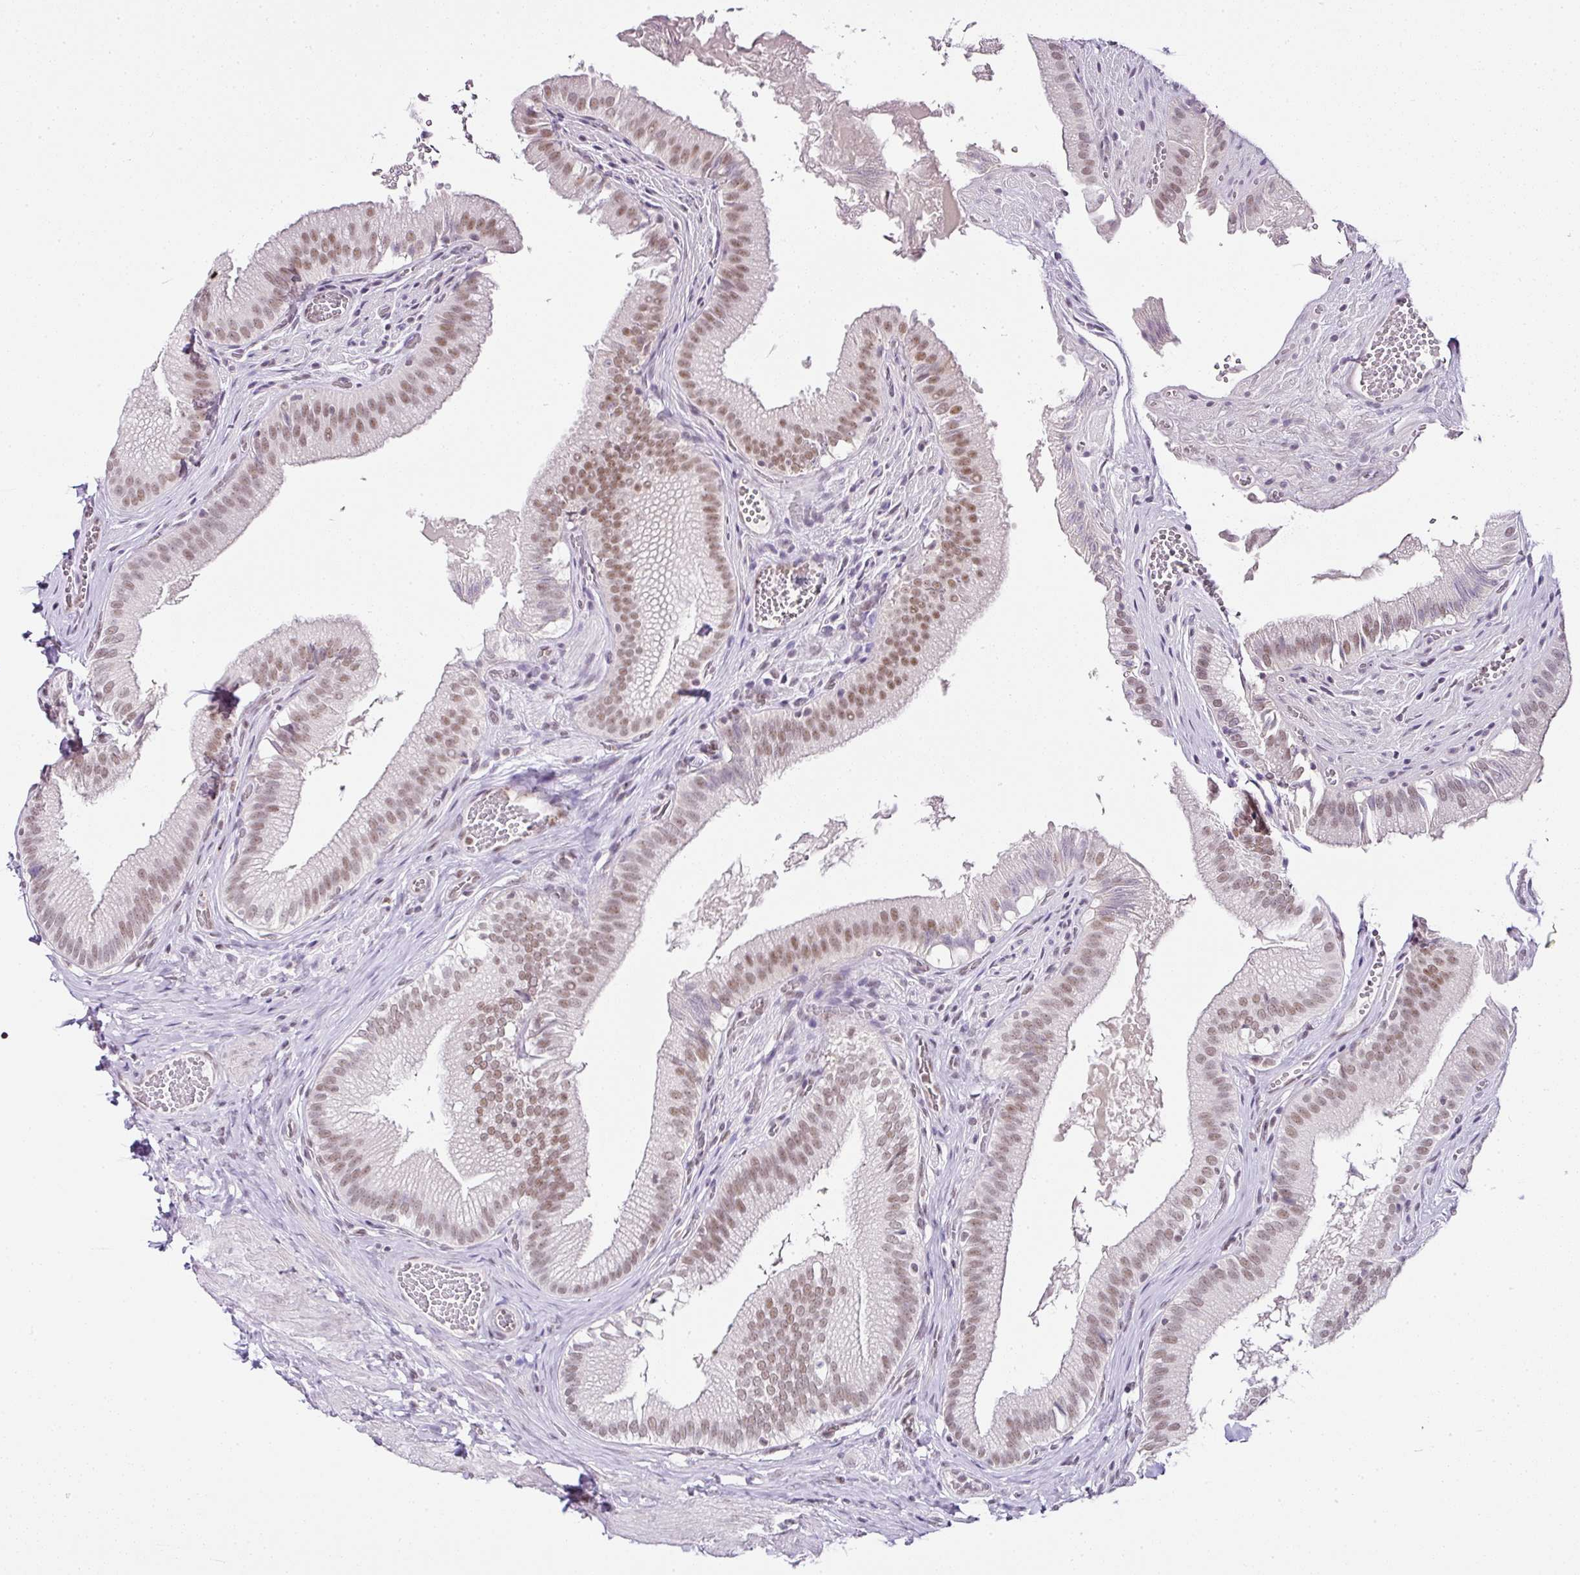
{"staining": {"intensity": "moderate", "quantity": ">75%", "location": "nuclear"}, "tissue": "gallbladder", "cell_type": "Glandular cells", "image_type": "normal", "snomed": [{"axis": "morphology", "description": "Normal tissue, NOS"}, {"axis": "topography", "description": "Gallbladder"}, {"axis": "topography", "description": "Peripheral nerve tissue"}], "caption": "The micrograph displays staining of benign gallbladder, revealing moderate nuclear protein positivity (brown color) within glandular cells.", "gene": "FAM32A", "patient": {"sex": "male", "age": 17}}